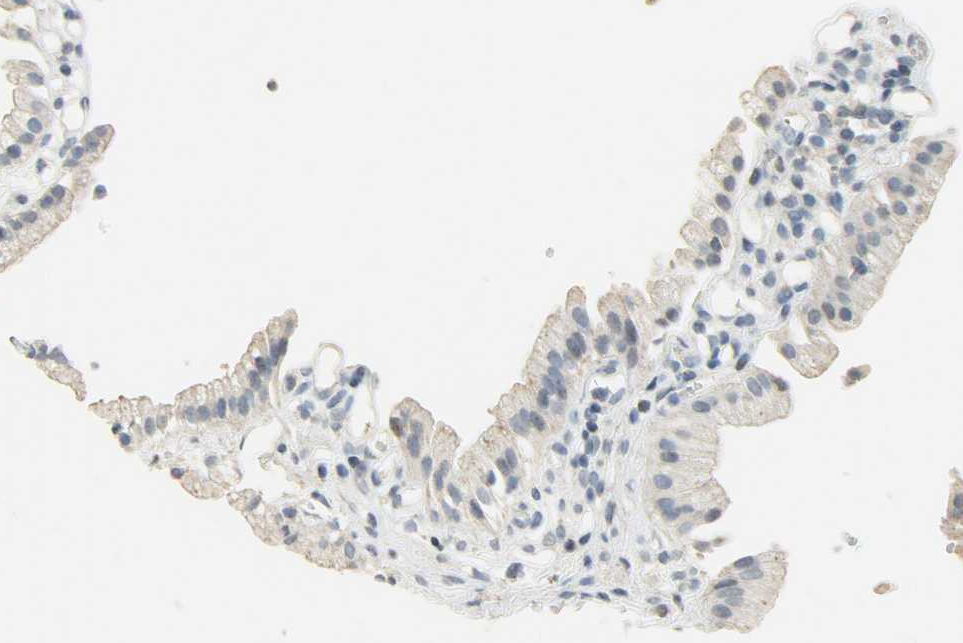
{"staining": {"intensity": "negative", "quantity": "none", "location": "none"}, "tissue": "gallbladder", "cell_type": "Glandular cells", "image_type": "normal", "snomed": [{"axis": "morphology", "description": "Normal tissue, NOS"}, {"axis": "topography", "description": "Gallbladder"}], "caption": "Immunohistochemistry (IHC) micrograph of normal gallbladder: gallbladder stained with DAB reveals no significant protein positivity in glandular cells. (DAB immunohistochemistry (IHC) visualized using brightfield microscopy, high magnification).", "gene": "DNAJB6", "patient": {"sex": "male", "age": 65}}